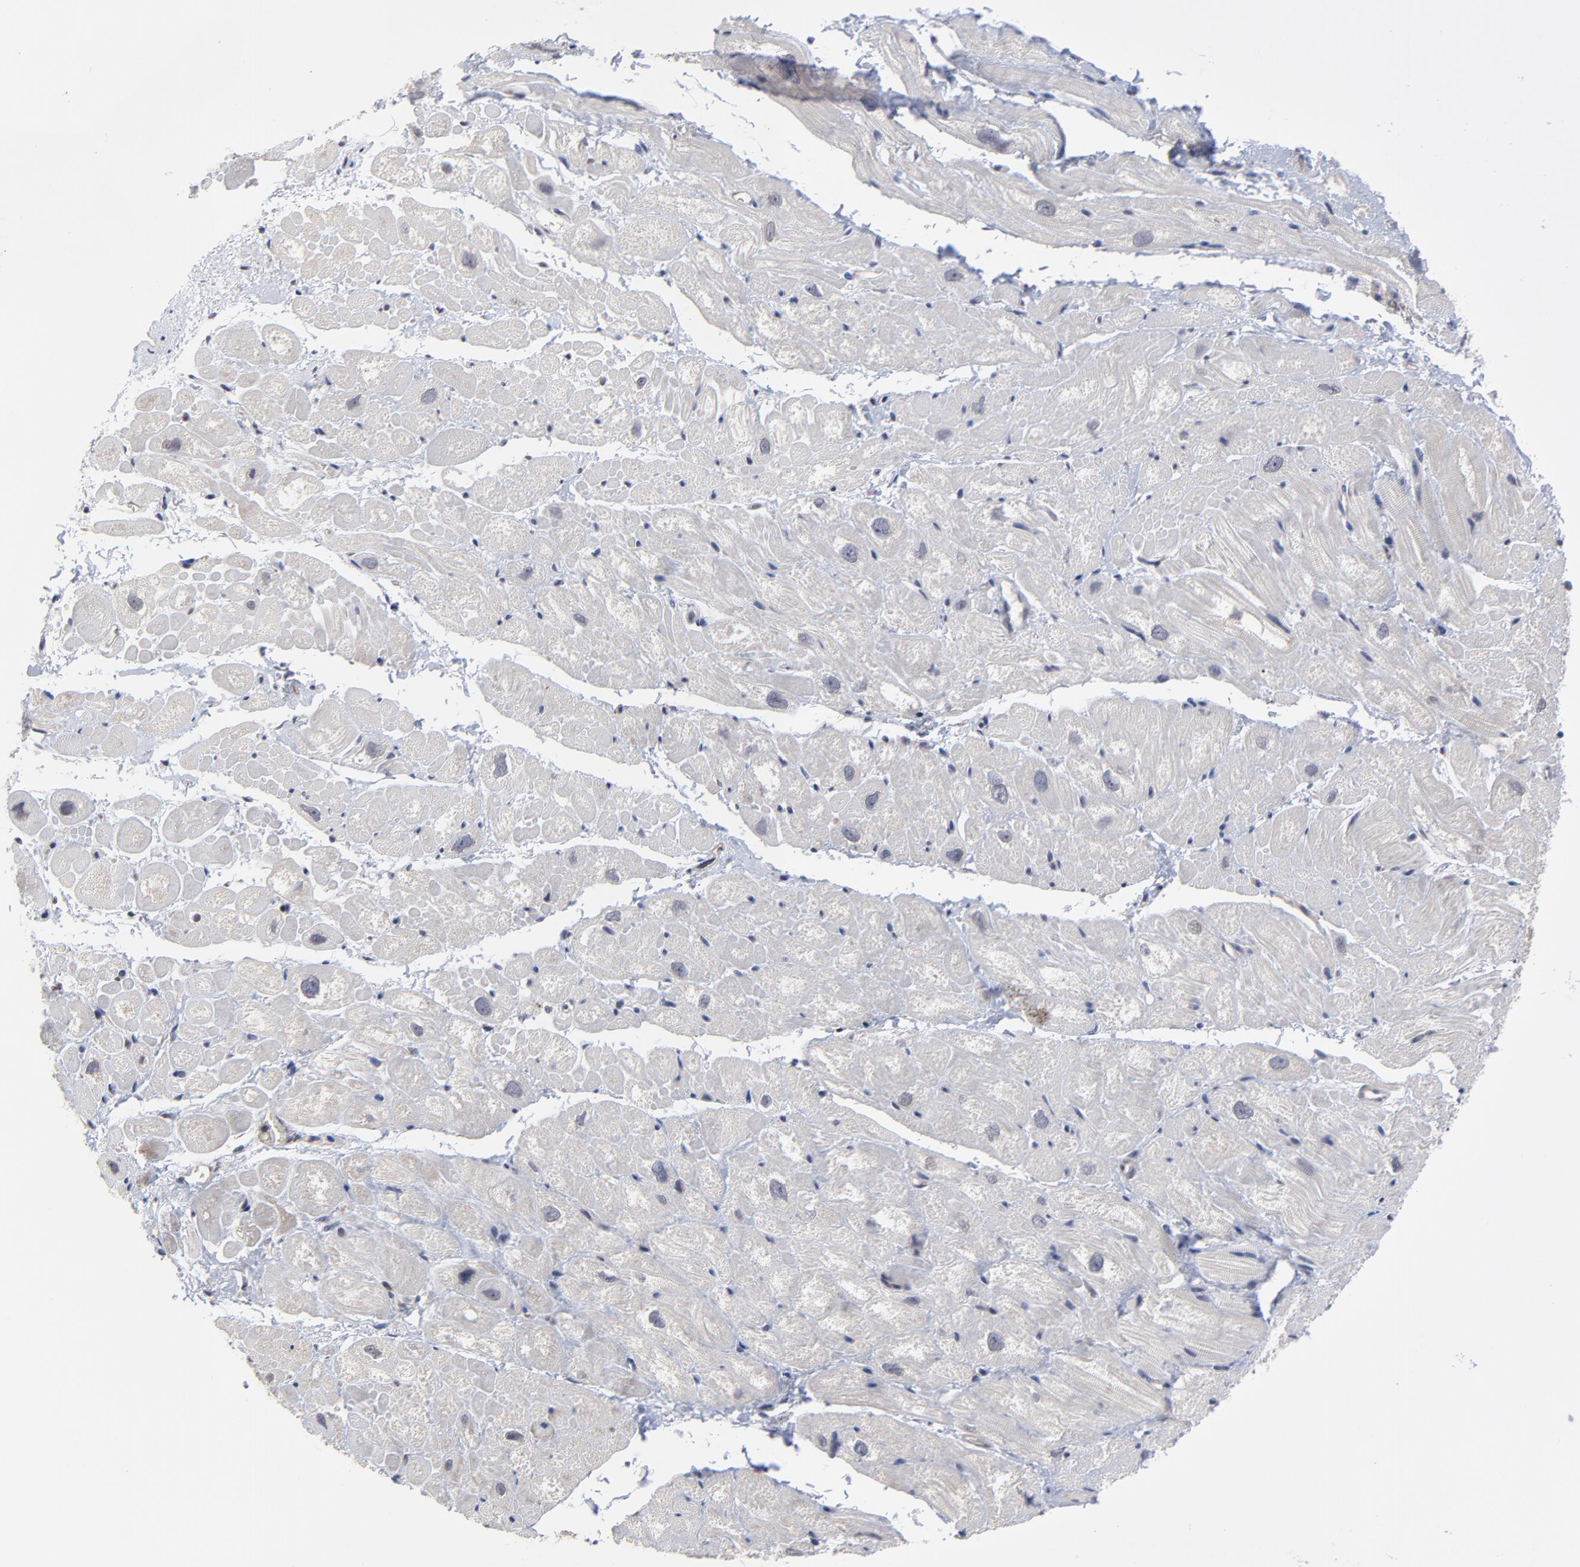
{"staining": {"intensity": "weak", "quantity": "25%-75%", "location": "cytoplasmic/membranous"}, "tissue": "heart muscle", "cell_type": "Cardiomyocytes", "image_type": "normal", "snomed": [{"axis": "morphology", "description": "Normal tissue, NOS"}, {"axis": "topography", "description": "Heart"}], "caption": "Immunohistochemistry of unremarkable human heart muscle exhibits low levels of weak cytoplasmic/membranous staining in approximately 25%-75% of cardiomyocytes. (IHC, brightfield microscopy, high magnification).", "gene": "ZNF157", "patient": {"sex": "male", "age": 49}}